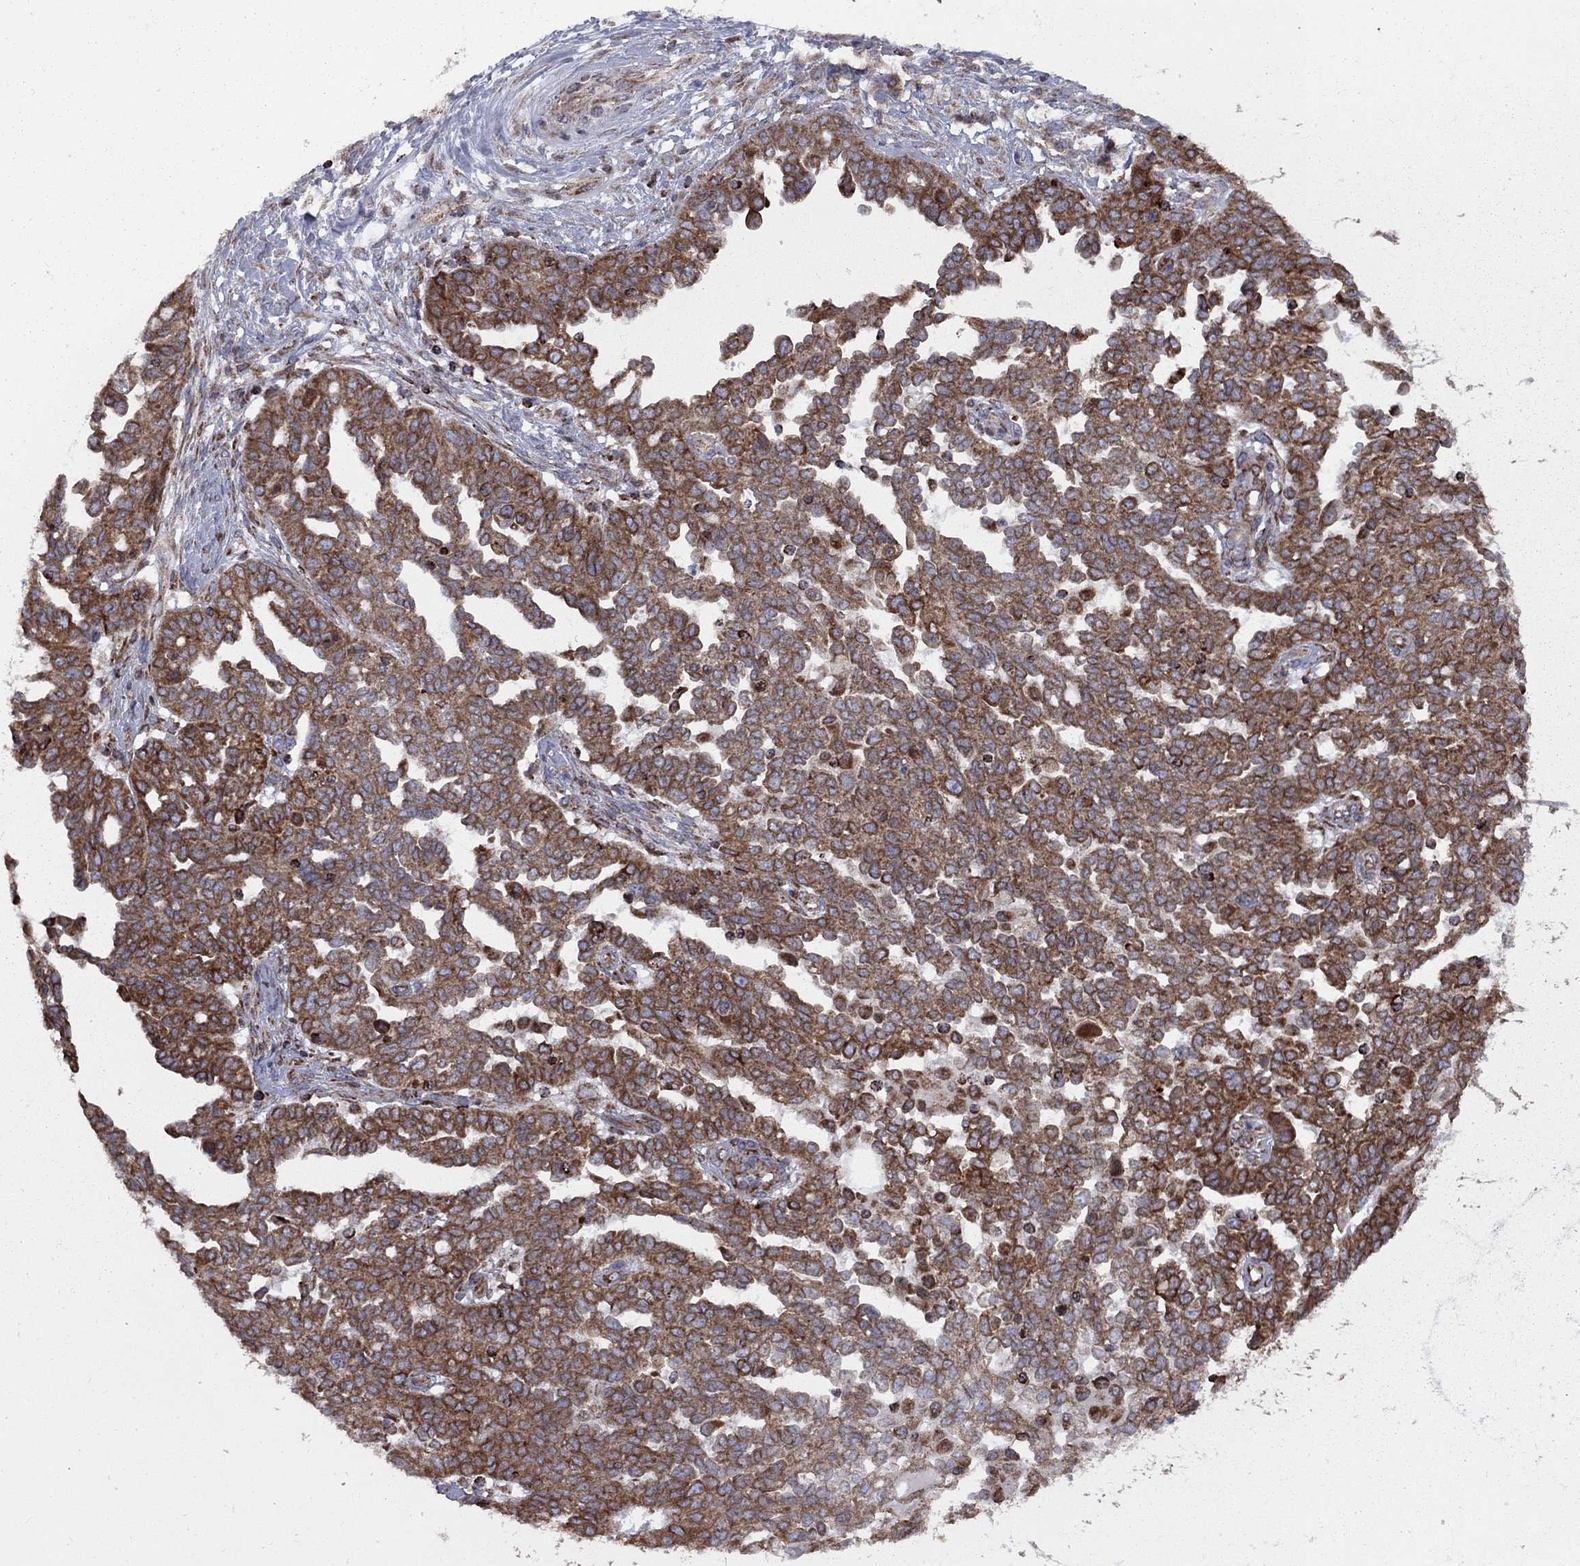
{"staining": {"intensity": "moderate", "quantity": ">75%", "location": "cytoplasmic/membranous"}, "tissue": "ovarian cancer", "cell_type": "Tumor cells", "image_type": "cancer", "snomed": [{"axis": "morphology", "description": "Cystadenocarcinoma, serous, NOS"}, {"axis": "topography", "description": "Ovary"}], "caption": "Moderate cytoplasmic/membranous positivity is identified in about >75% of tumor cells in ovarian cancer.", "gene": "CLPTM1", "patient": {"sex": "female", "age": 67}}